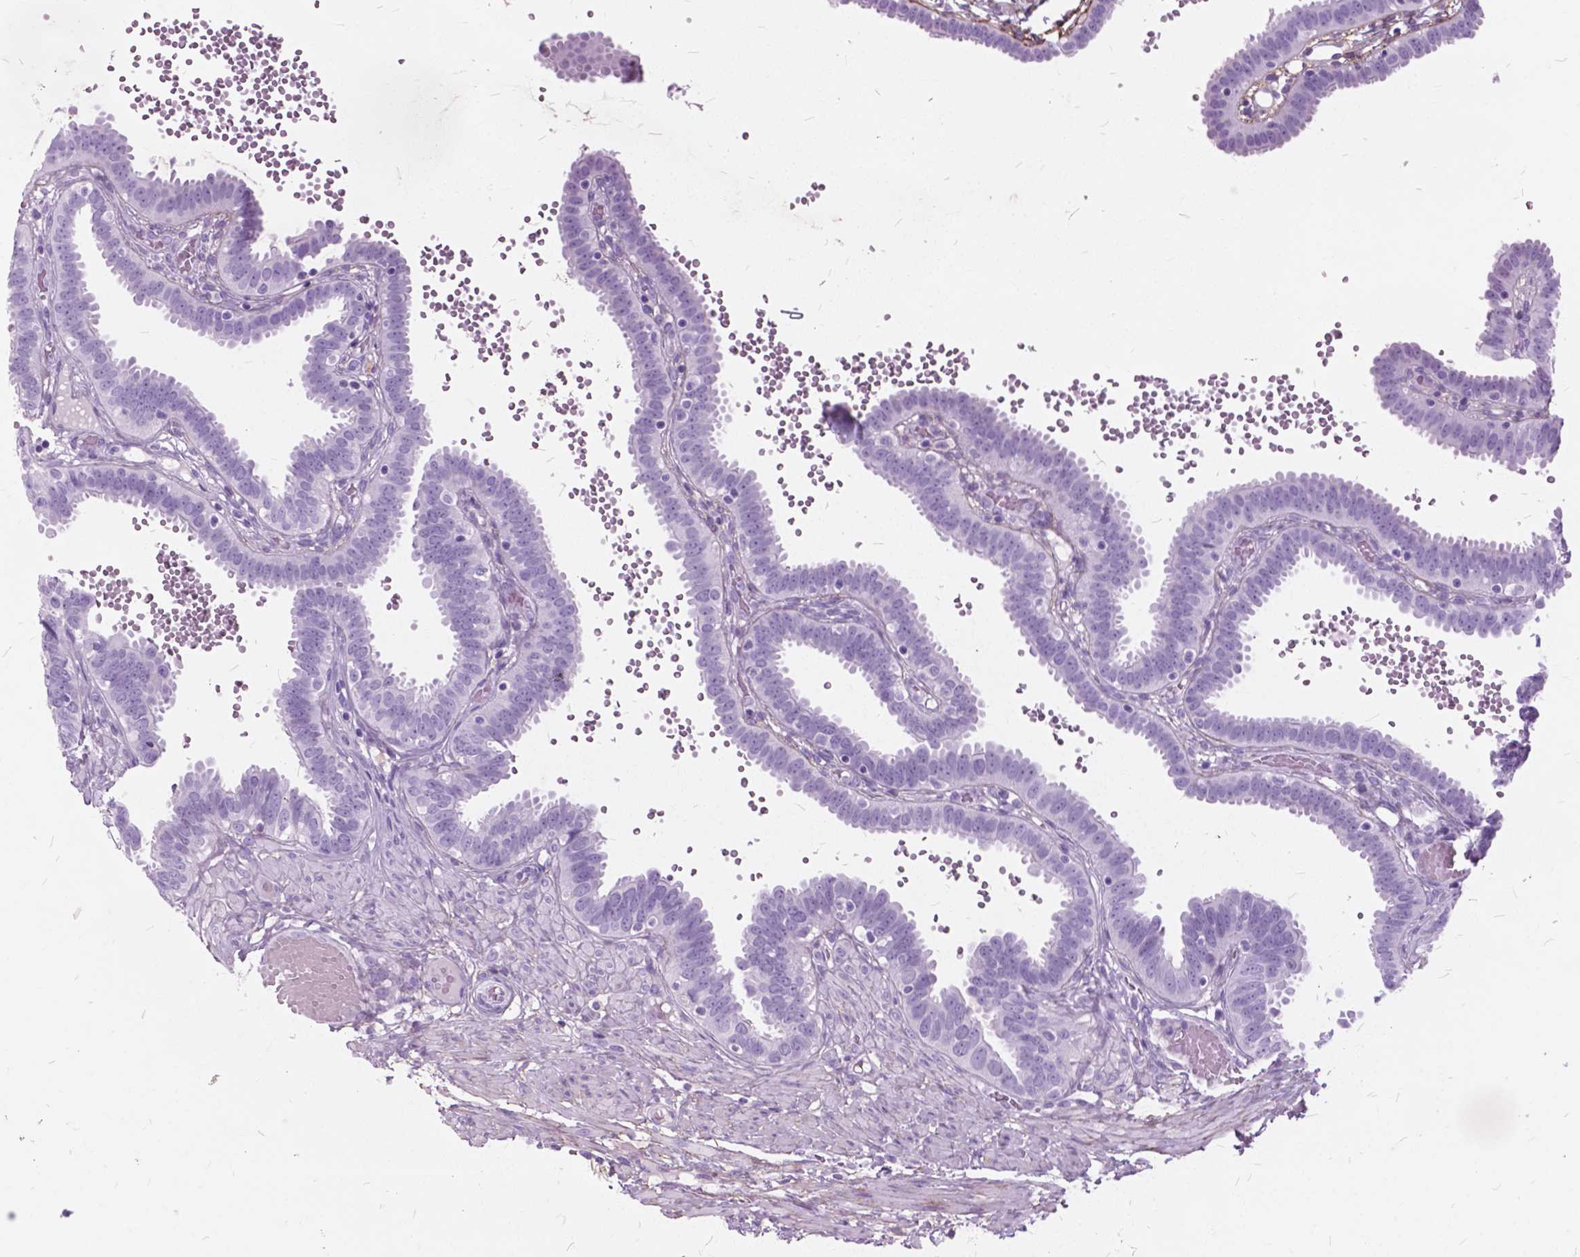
{"staining": {"intensity": "negative", "quantity": "none", "location": "none"}, "tissue": "fallopian tube", "cell_type": "Glandular cells", "image_type": "normal", "snomed": [{"axis": "morphology", "description": "Normal tissue, NOS"}, {"axis": "topography", "description": "Fallopian tube"}], "caption": "Protein analysis of normal fallopian tube demonstrates no significant staining in glandular cells. (Stains: DAB (3,3'-diaminobenzidine) immunohistochemistry (IHC) with hematoxylin counter stain, Microscopy: brightfield microscopy at high magnification).", "gene": "GDF9", "patient": {"sex": "female", "age": 37}}